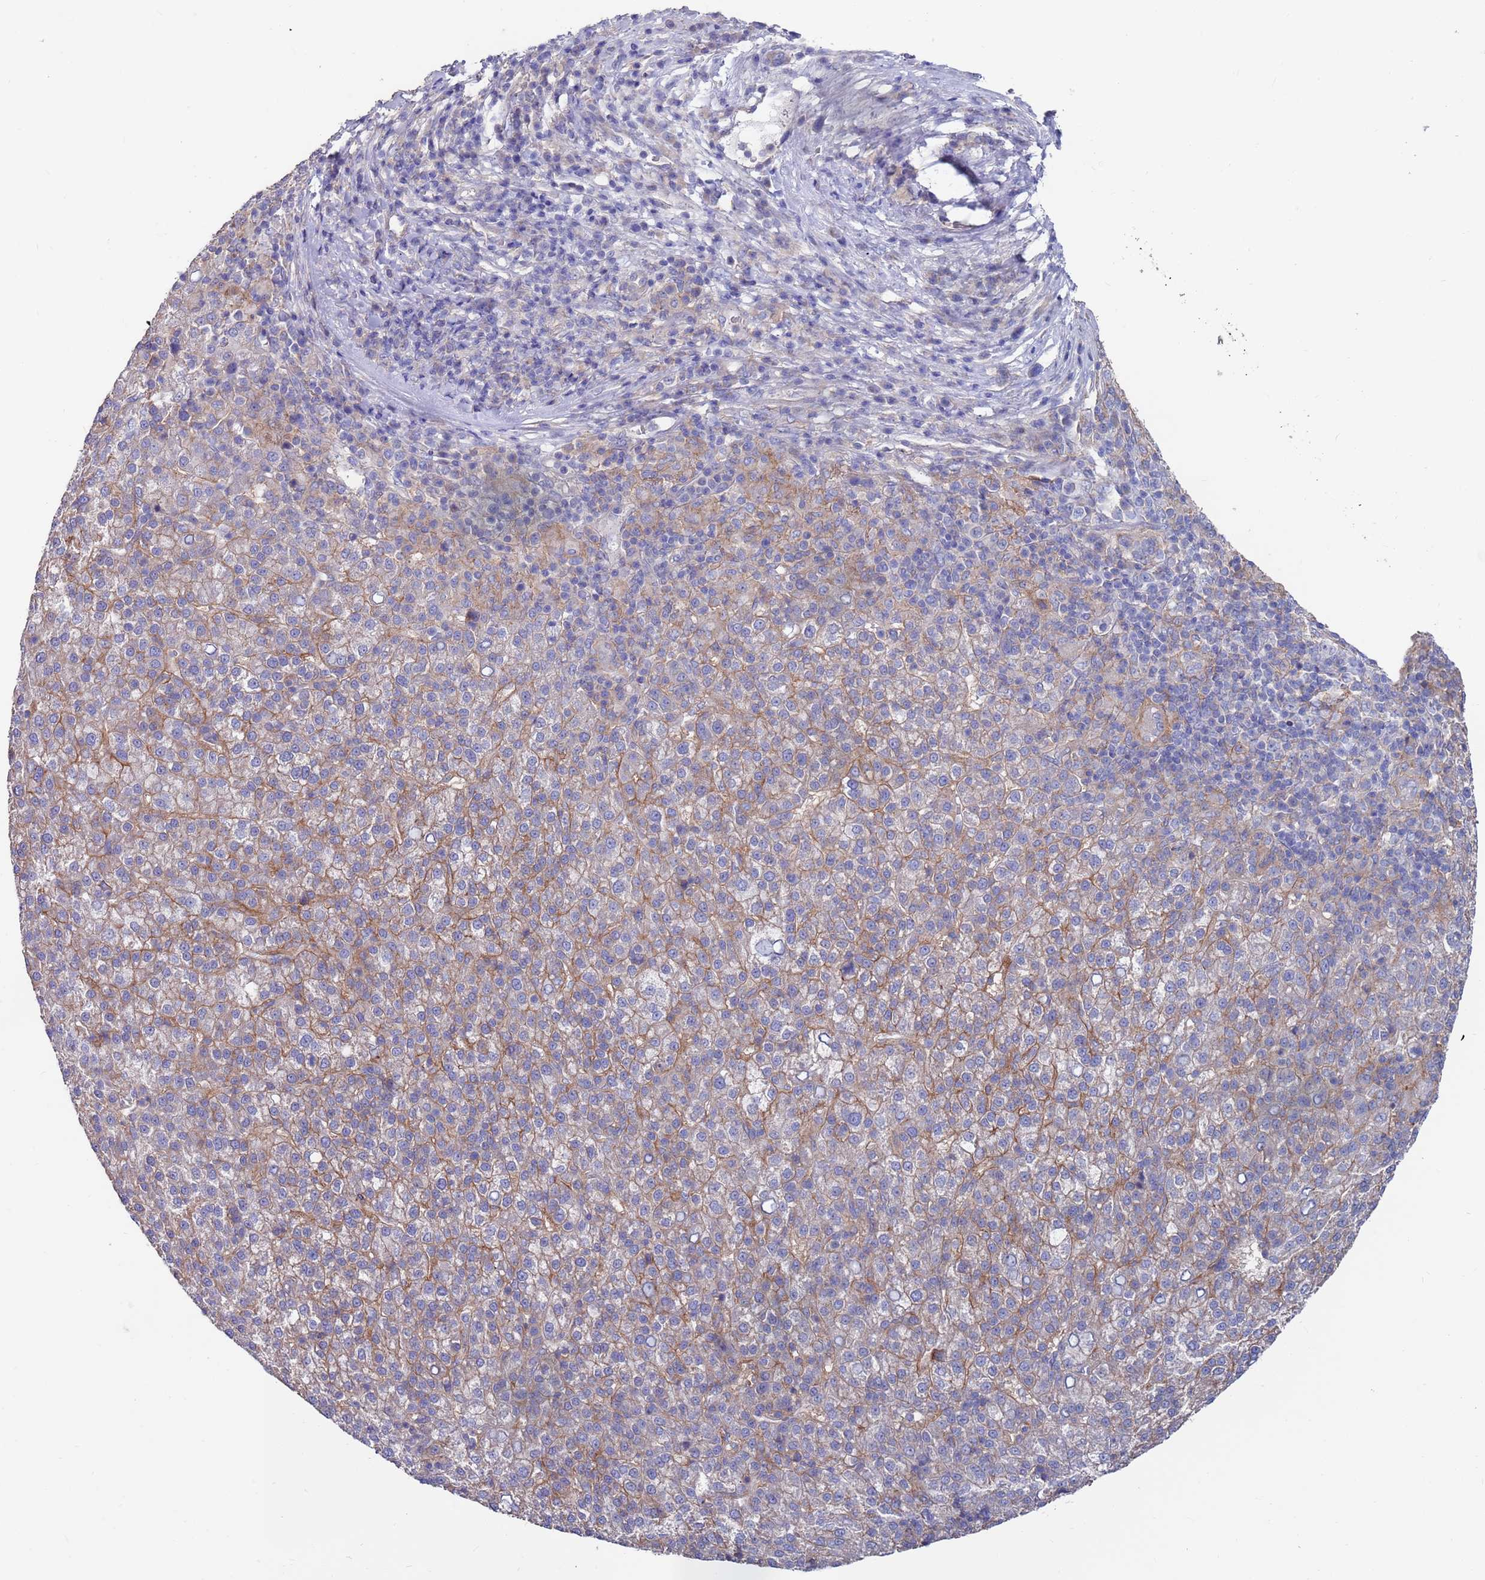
{"staining": {"intensity": "moderate", "quantity": "25%-75%", "location": "cytoplasmic/membranous"}, "tissue": "liver cancer", "cell_type": "Tumor cells", "image_type": "cancer", "snomed": [{"axis": "morphology", "description": "Carcinoma, Hepatocellular, NOS"}, {"axis": "topography", "description": "Liver"}], "caption": "Protein analysis of liver cancer tissue demonstrates moderate cytoplasmic/membranous positivity in about 25%-75% of tumor cells.", "gene": "KRTCAP3", "patient": {"sex": "female", "age": 58}}